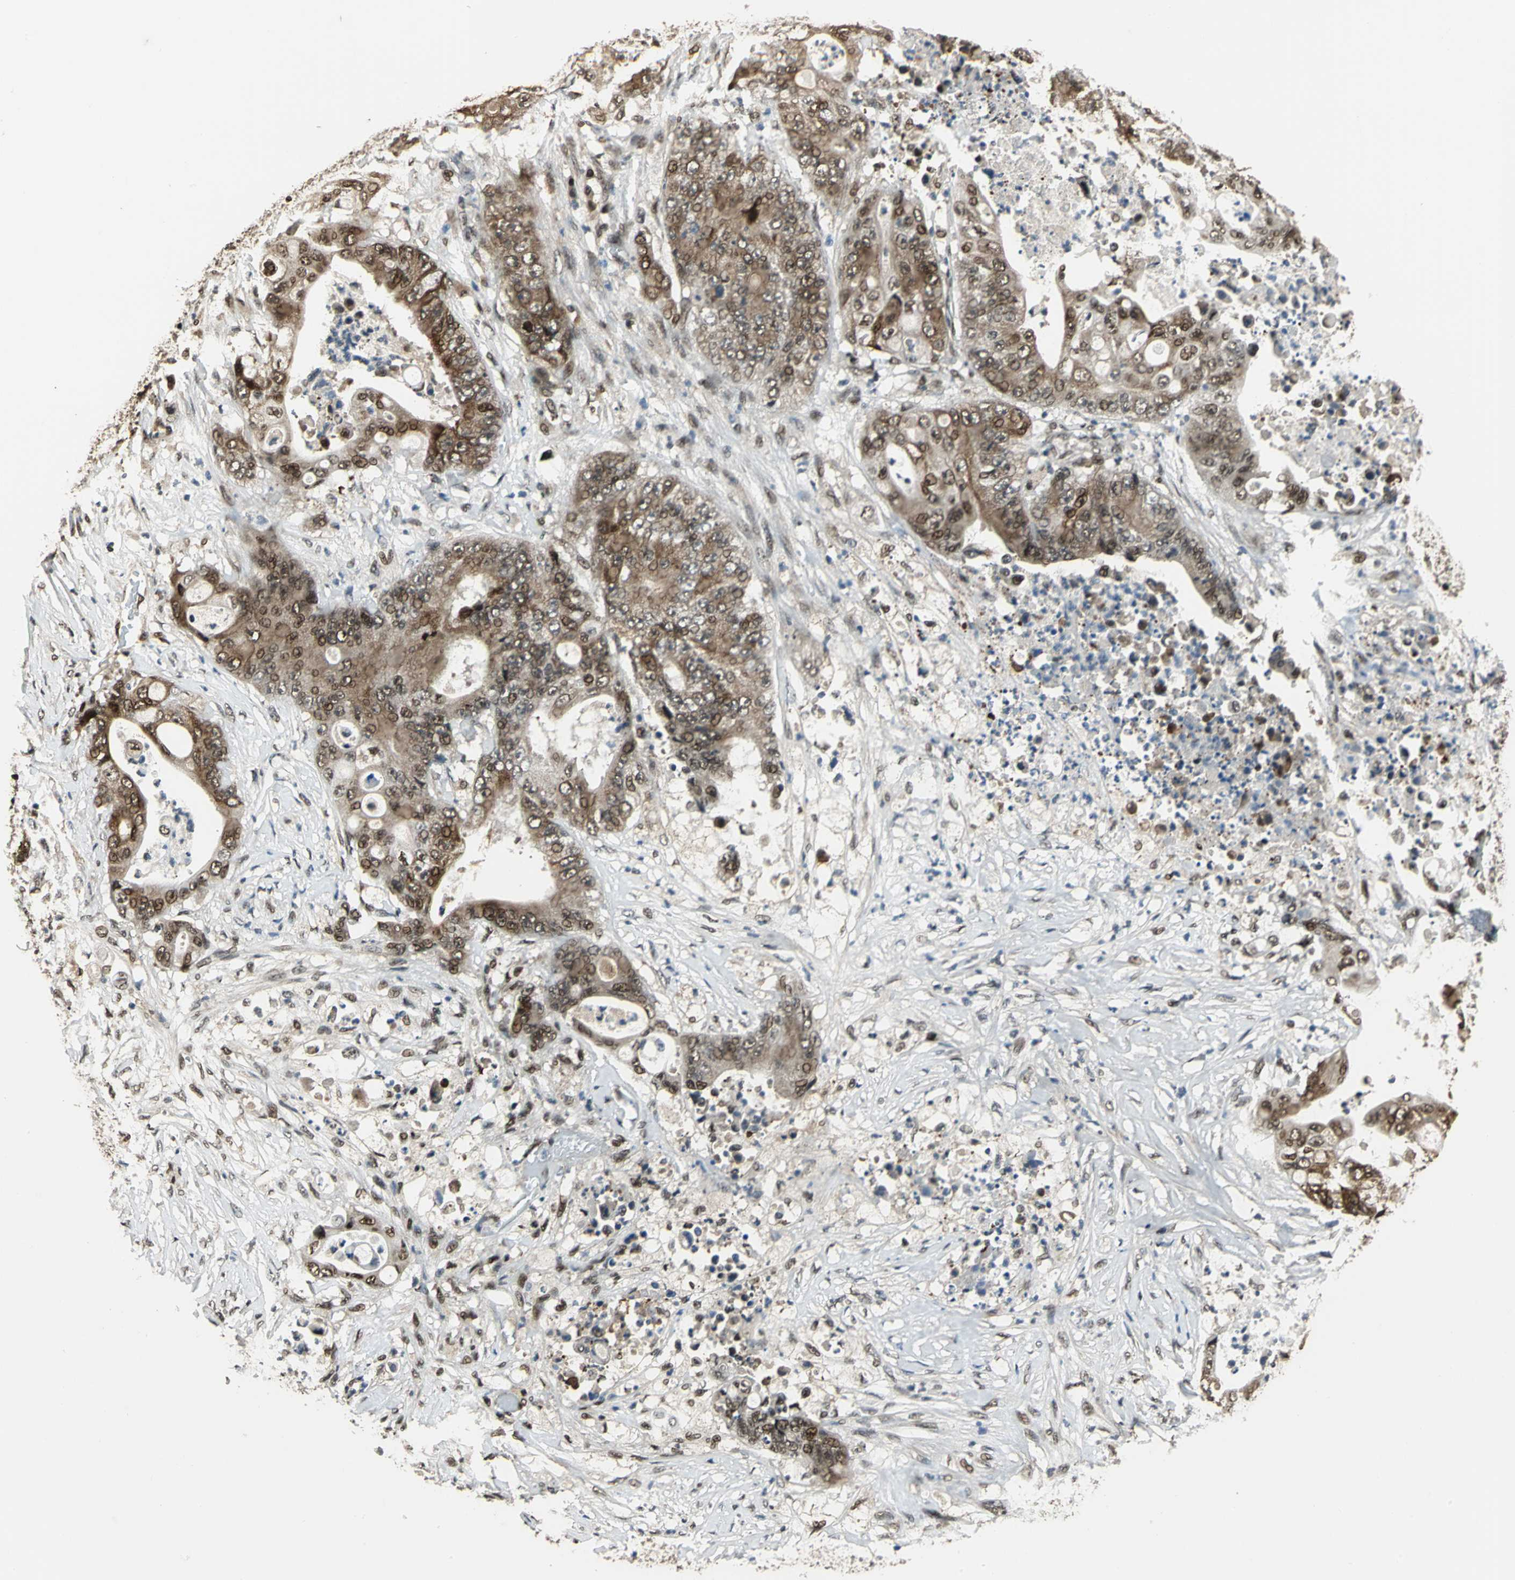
{"staining": {"intensity": "moderate", "quantity": ">75%", "location": "cytoplasmic/membranous,nuclear"}, "tissue": "stomach cancer", "cell_type": "Tumor cells", "image_type": "cancer", "snomed": [{"axis": "morphology", "description": "Adenocarcinoma, NOS"}, {"axis": "topography", "description": "Stomach"}], "caption": "Adenocarcinoma (stomach) stained with a protein marker demonstrates moderate staining in tumor cells.", "gene": "MIS18BP1", "patient": {"sex": "female", "age": 73}}